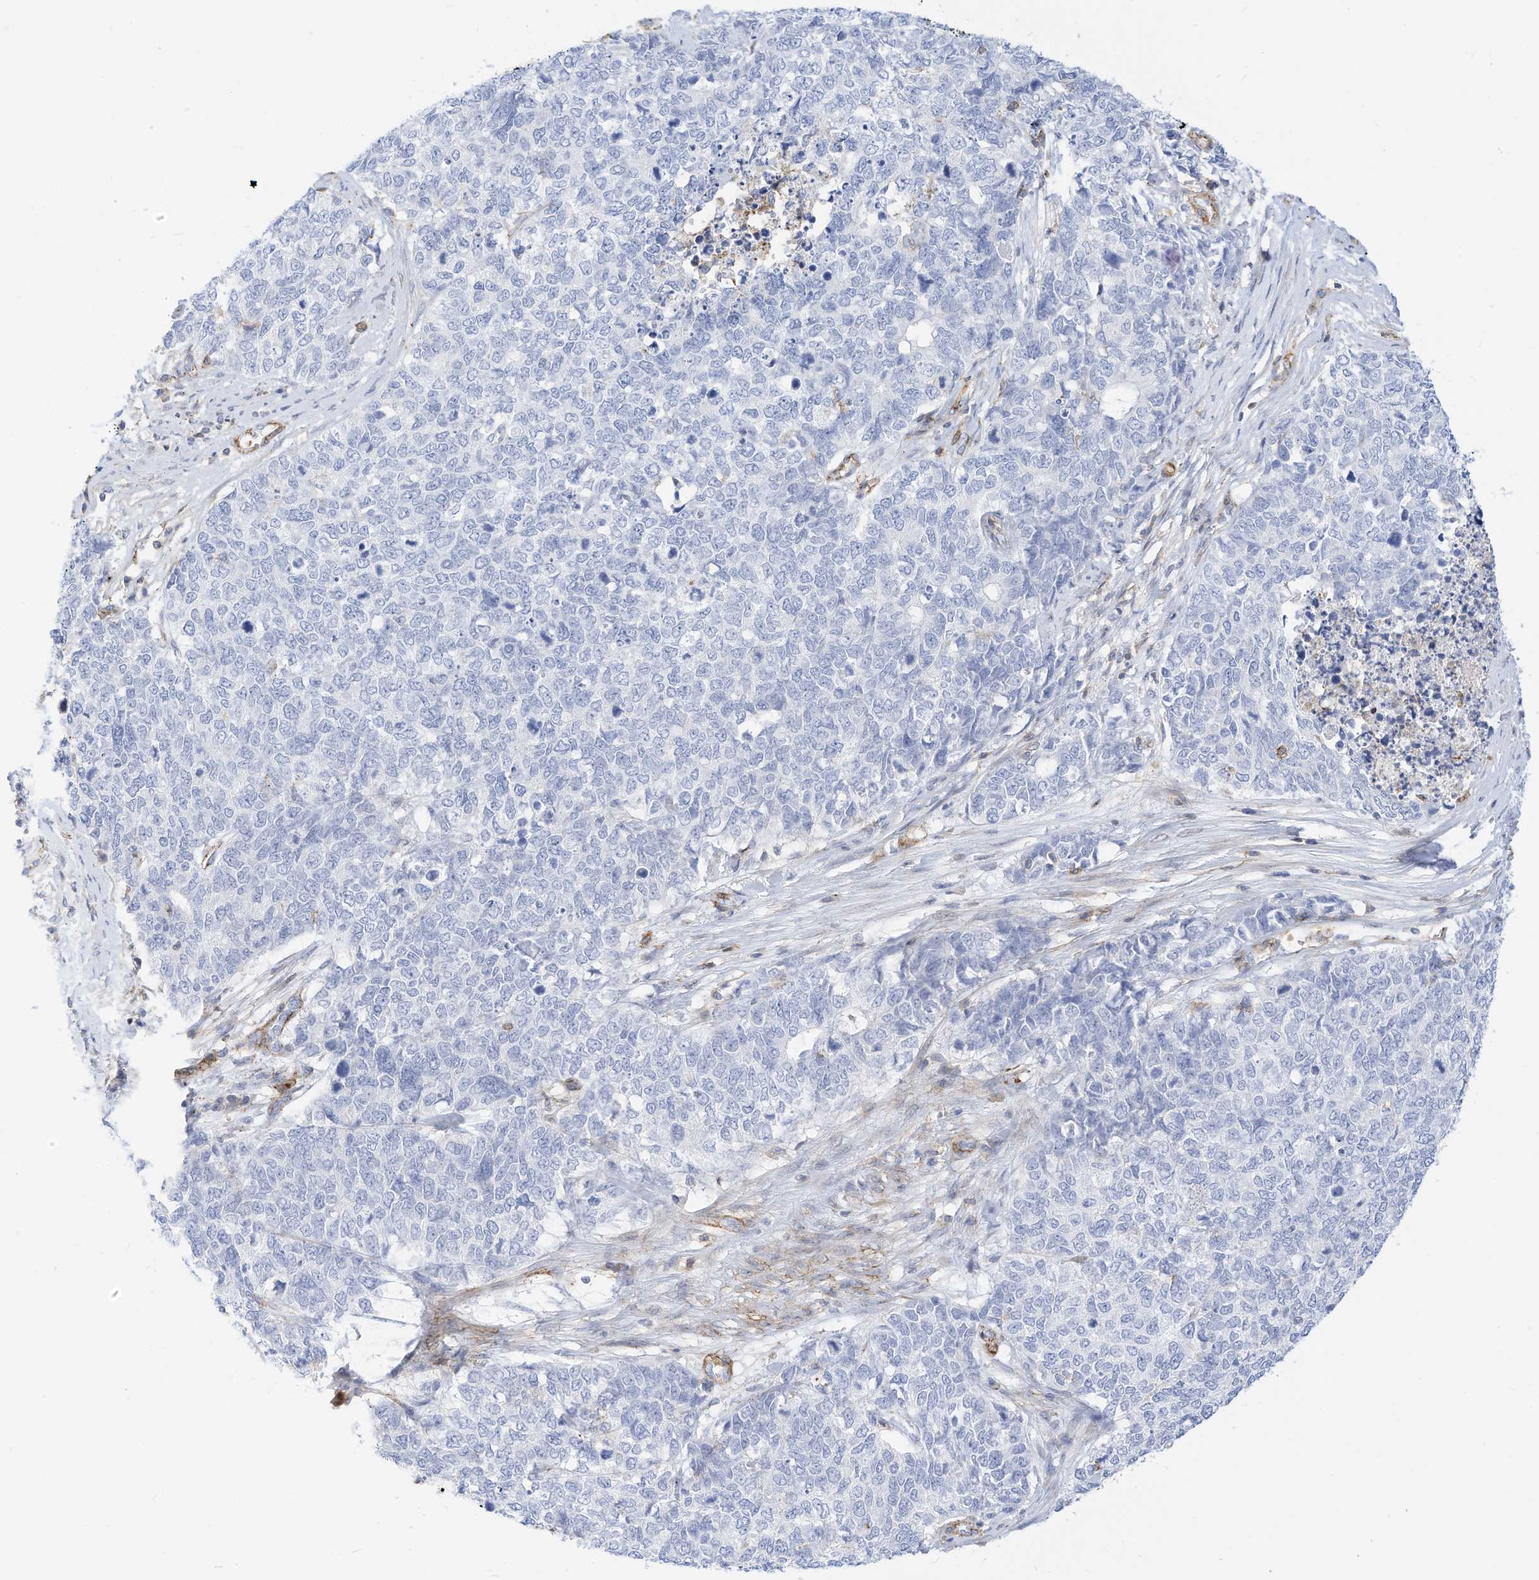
{"staining": {"intensity": "negative", "quantity": "none", "location": "none"}, "tissue": "cervical cancer", "cell_type": "Tumor cells", "image_type": "cancer", "snomed": [{"axis": "morphology", "description": "Squamous cell carcinoma, NOS"}, {"axis": "topography", "description": "Cervix"}], "caption": "This histopathology image is of cervical cancer (squamous cell carcinoma) stained with IHC to label a protein in brown with the nuclei are counter-stained blue. There is no staining in tumor cells. (Brightfield microscopy of DAB (3,3'-diaminobenzidine) immunohistochemistry at high magnification).", "gene": "TXNDC9", "patient": {"sex": "female", "age": 63}}